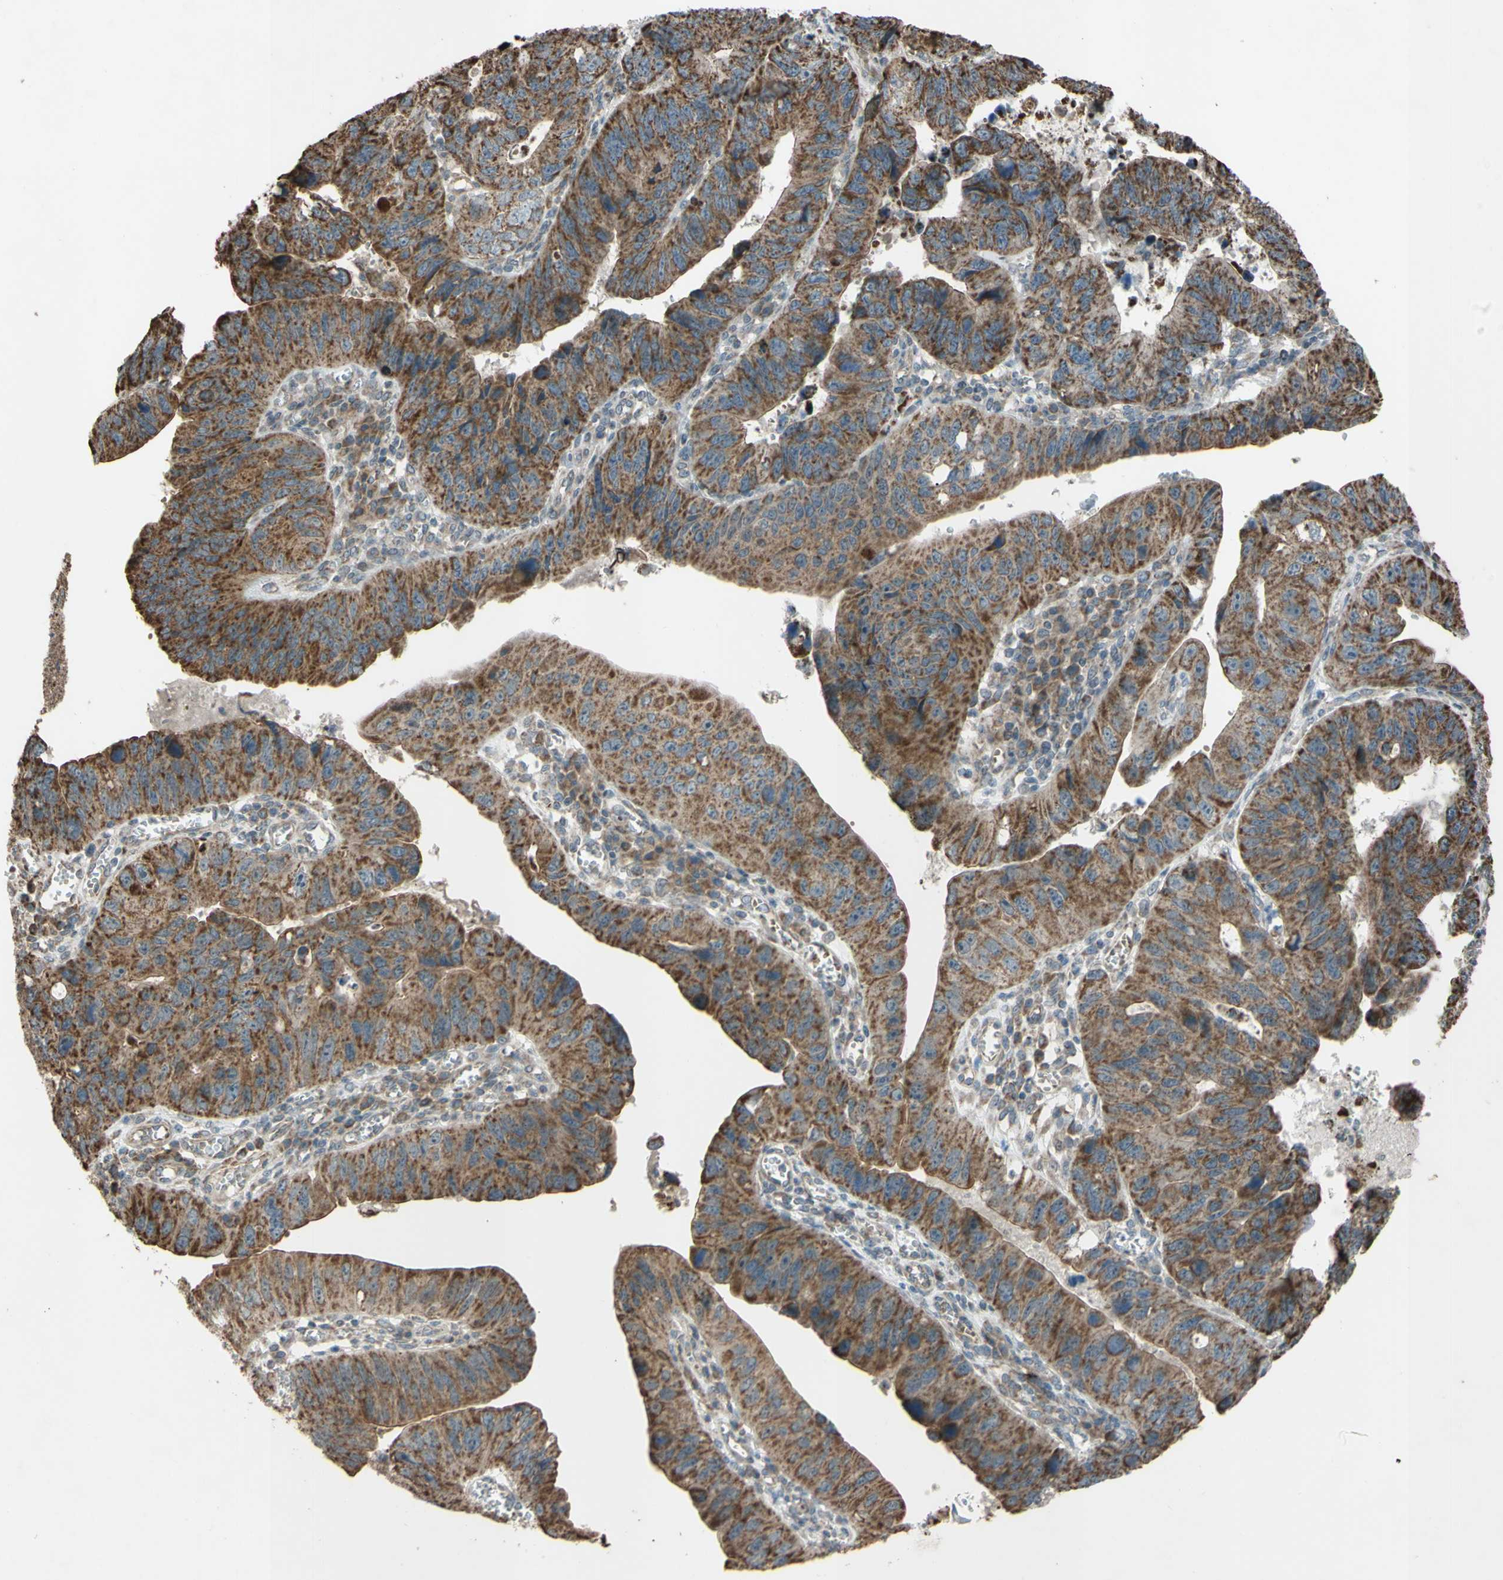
{"staining": {"intensity": "moderate", "quantity": ">75%", "location": "cytoplasmic/membranous"}, "tissue": "stomach cancer", "cell_type": "Tumor cells", "image_type": "cancer", "snomed": [{"axis": "morphology", "description": "Adenocarcinoma, NOS"}, {"axis": "topography", "description": "Stomach"}], "caption": "Stomach cancer (adenocarcinoma) stained with DAB immunohistochemistry exhibits medium levels of moderate cytoplasmic/membranous positivity in about >75% of tumor cells.", "gene": "ACOT8", "patient": {"sex": "male", "age": 59}}